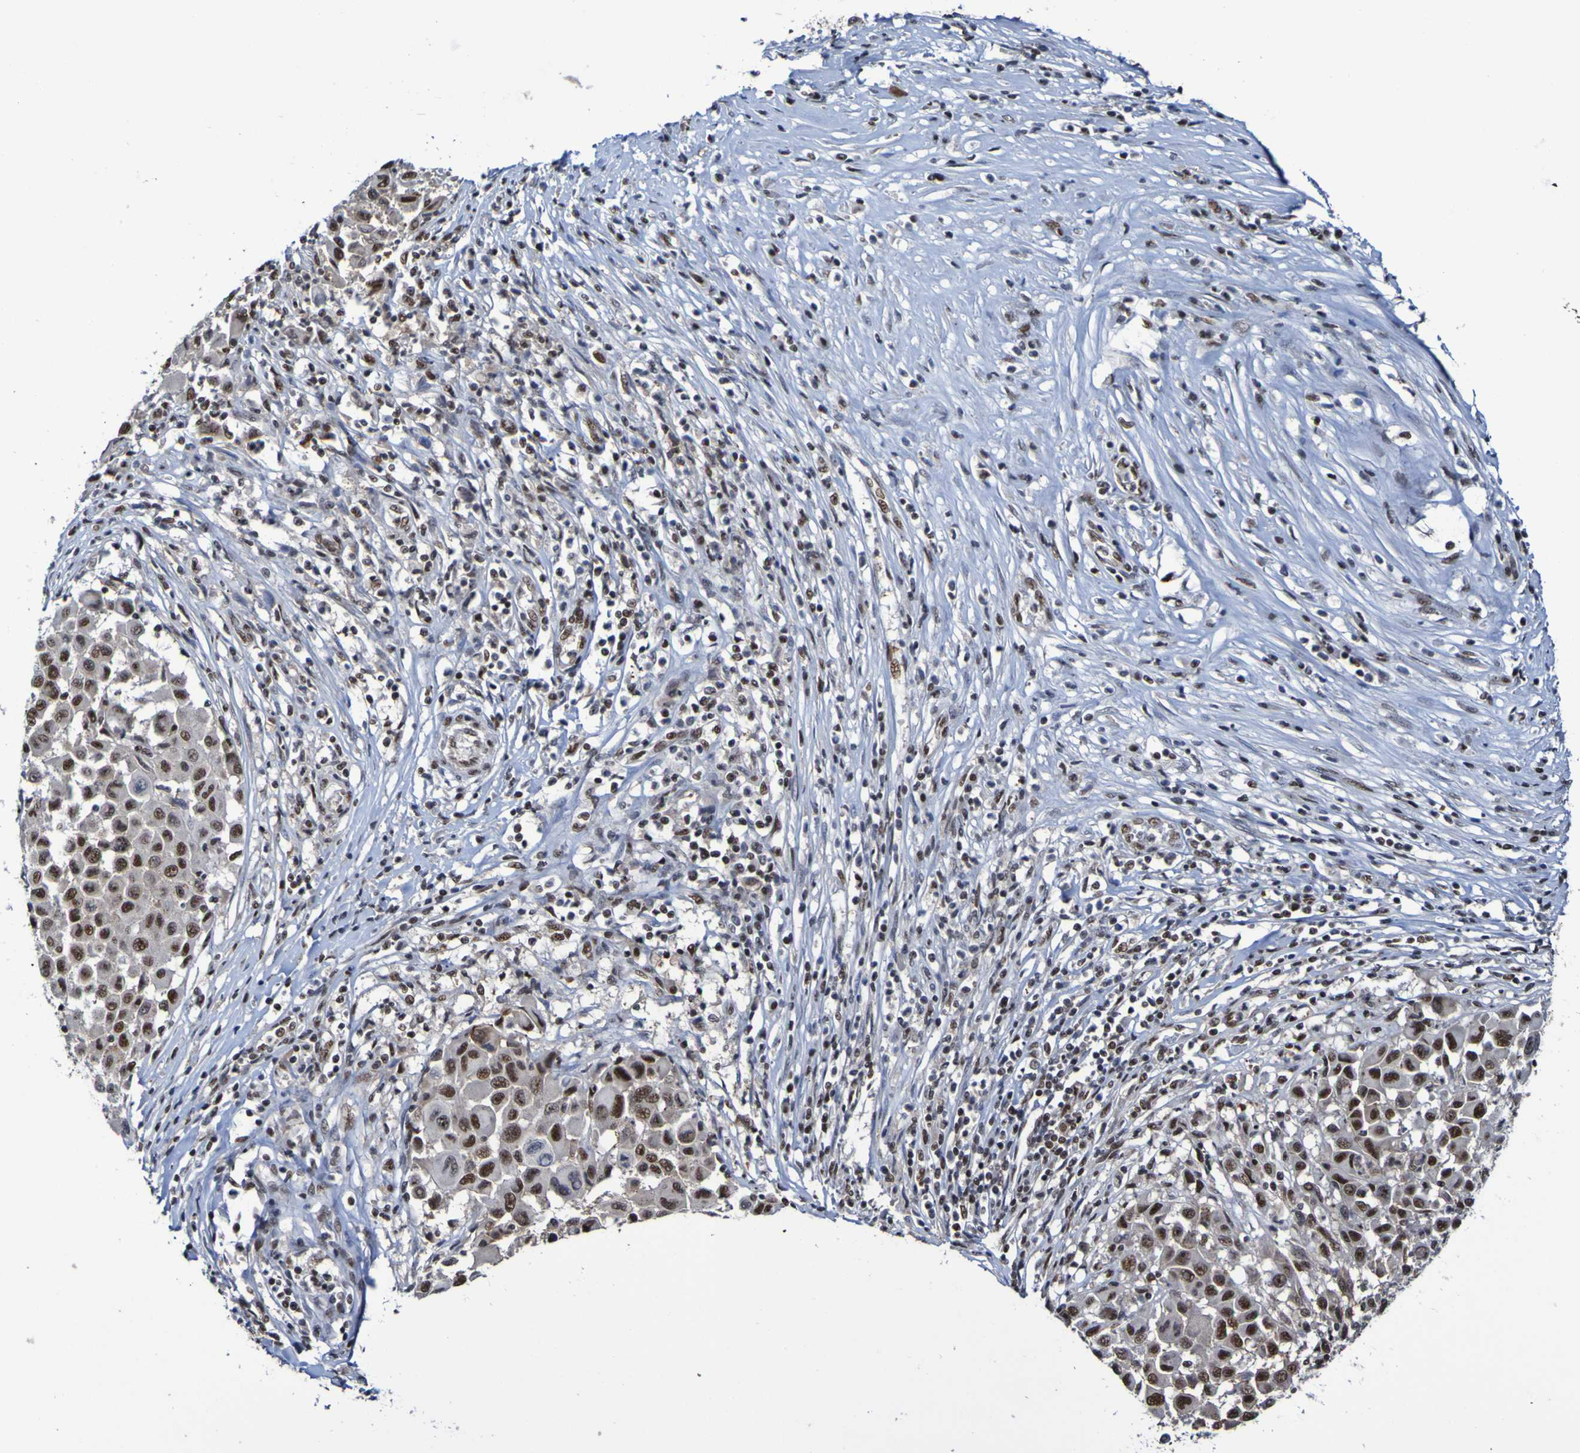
{"staining": {"intensity": "strong", "quantity": ">75%", "location": "nuclear"}, "tissue": "melanoma", "cell_type": "Tumor cells", "image_type": "cancer", "snomed": [{"axis": "morphology", "description": "Malignant melanoma, Metastatic site"}, {"axis": "topography", "description": "Lymph node"}], "caption": "The photomicrograph displays staining of melanoma, revealing strong nuclear protein staining (brown color) within tumor cells.", "gene": "CDC5L", "patient": {"sex": "male", "age": 61}}